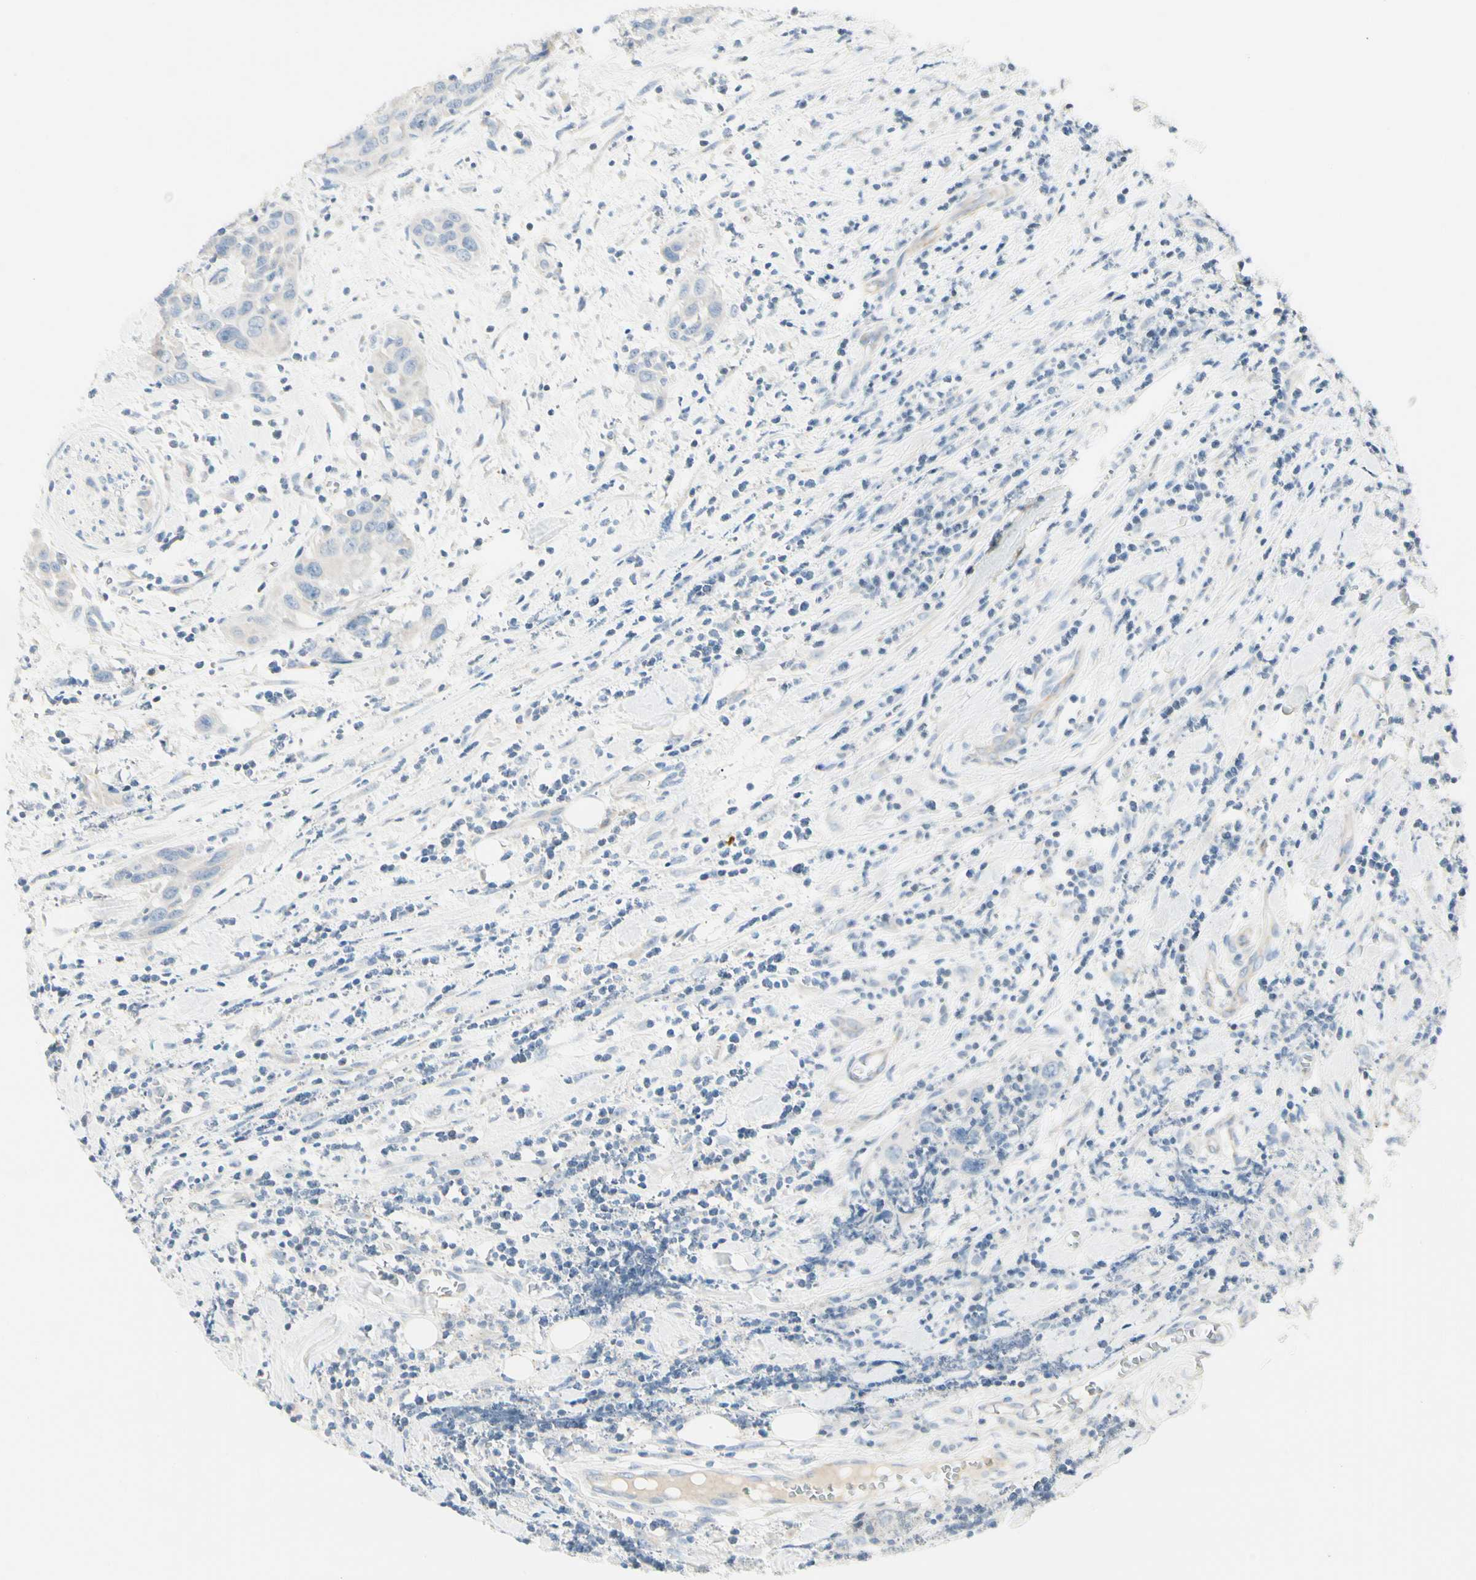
{"staining": {"intensity": "negative", "quantity": "none", "location": "none"}, "tissue": "head and neck cancer", "cell_type": "Tumor cells", "image_type": "cancer", "snomed": [{"axis": "morphology", "description": "Squamous cell carcinoma, NOS"}, {"axis": "topography", "description": "Oral tissue"}, {"axis": "topography", "description": "Head-Neck"}], "caption": "Protein analysis of head and neck cancer displays no significant expression in tumor cells. (Immunohistochemistry, brightfield microscopy, high magnification).", "gene": "ALDH18A1", "patient": {"sex": "female", "age": 50}}